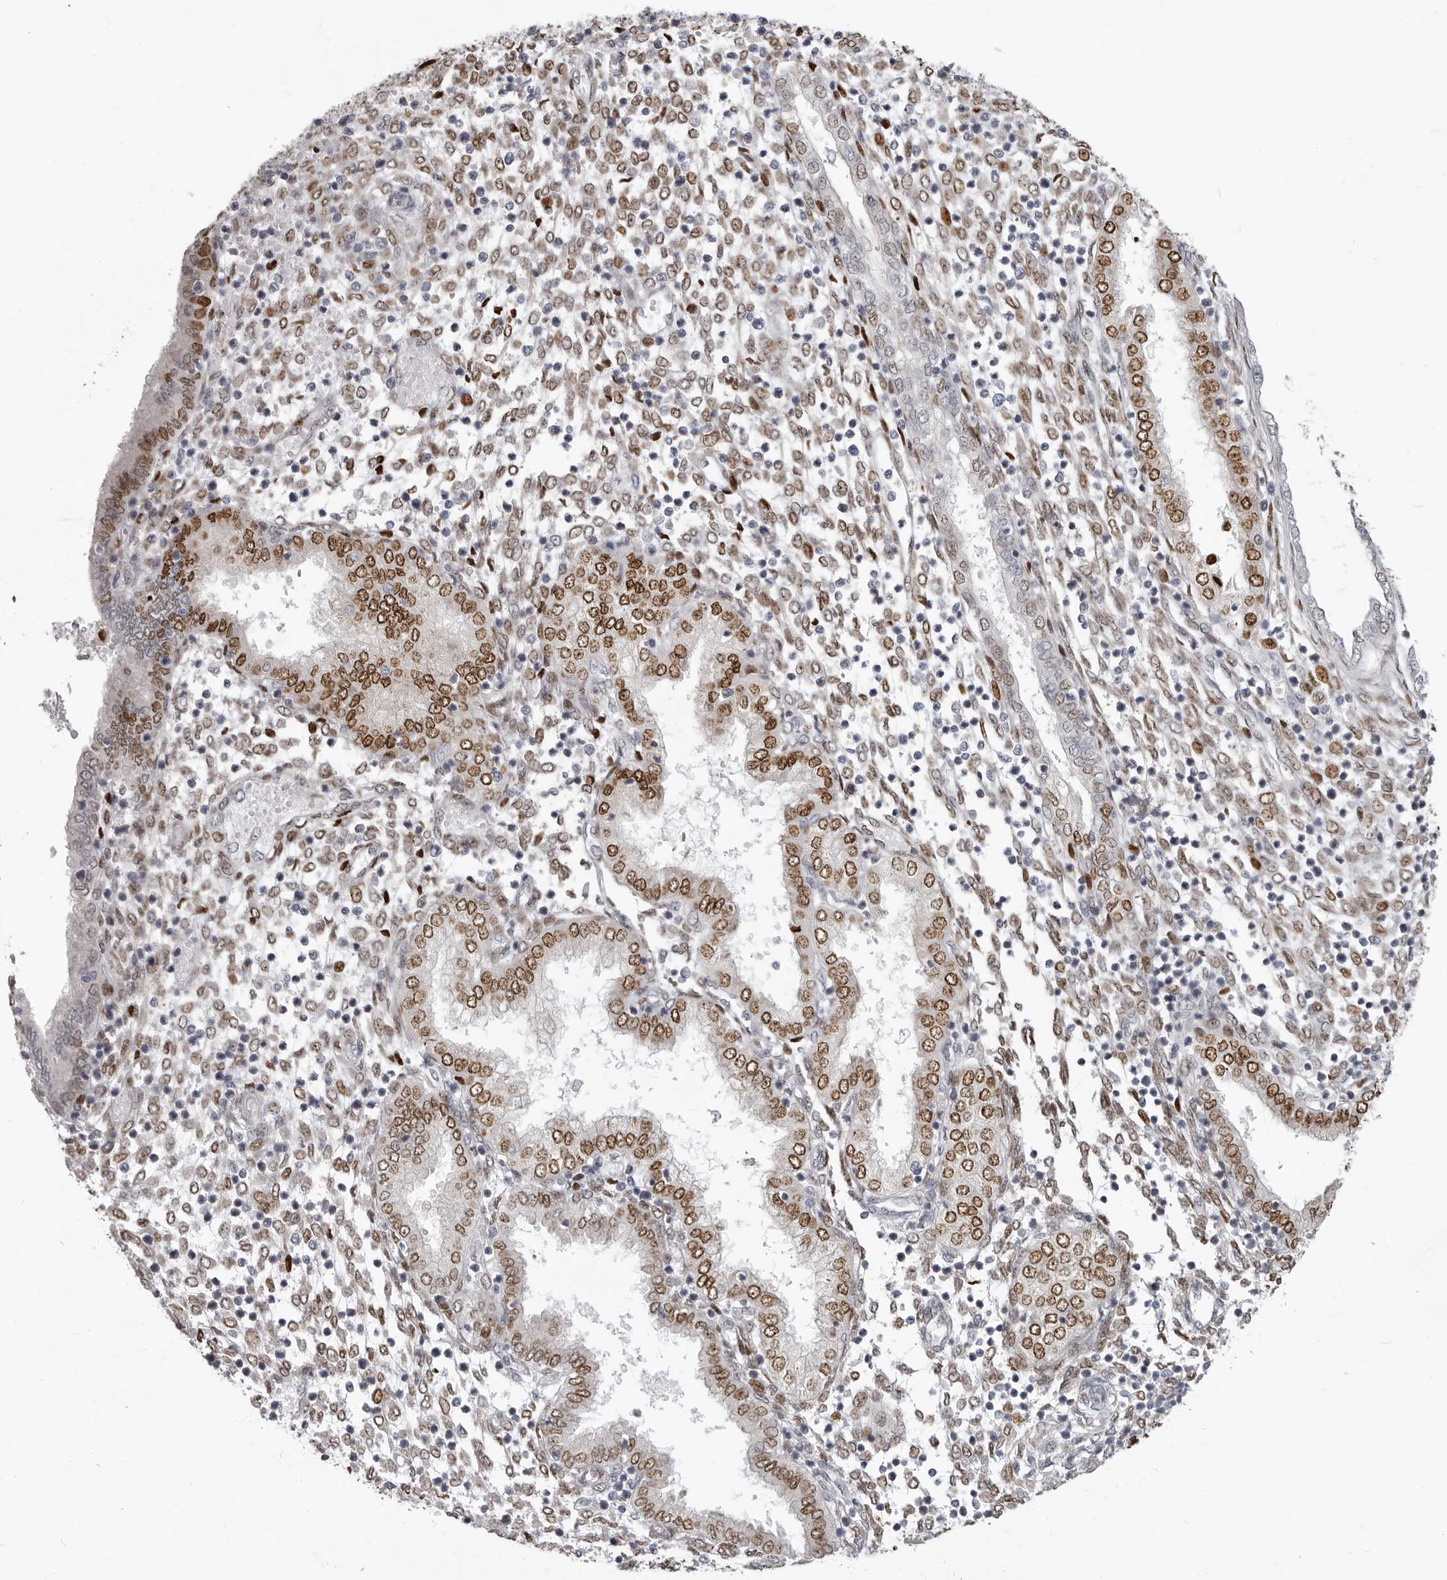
{"staining": {"intensity": "moderate", "quantity": ">75%", "location": "nuclear"}, "tissue": "endometrium", "cell_type": "Cells in endometrial stroma", "image_type": "normal", "snomed": [{"axis": "morphology", "description": "Normal tissue, NOS"}, {"axis": "topography", "description": "Endometrium"}], "caption": "Brown immunohistochemical staining in normal human endometrium exhibits moderate nuclear positivity in approximately >75% of cells in endometrial stroma. (DAB IHC, brown staining for protein, blue staining for nuclei).", "gene": "SRP19", "patient": {"sex": "female", "age": 53}}